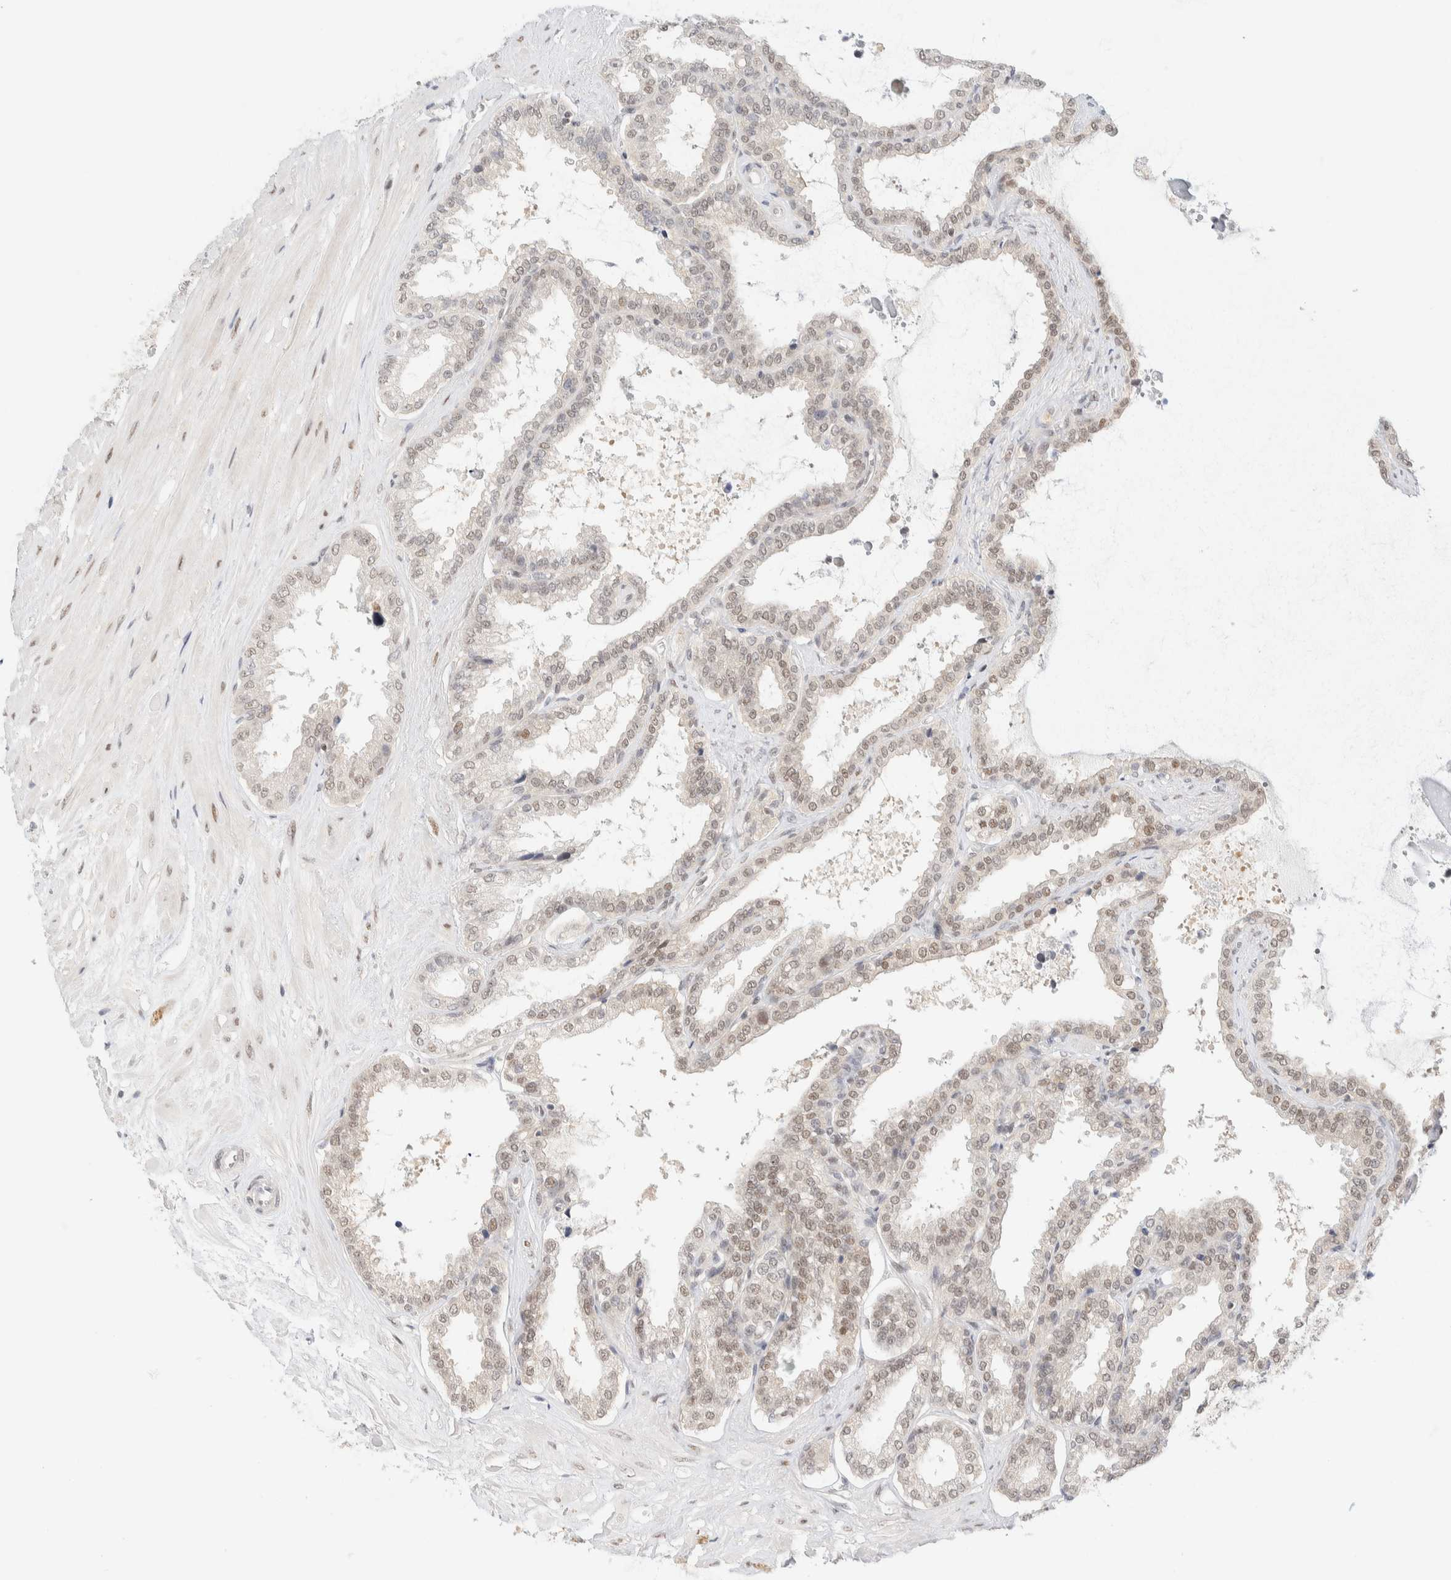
{"staining": {"intensity": "moderate", "quantity": "<25%", "location": "nuclear"}, "tissue": "seminal vesicle", "cell_type": "Glandular cells", "image_type": "normal", "snomed": [{"axis": "morphology", "description": "Normal tissue, NOS"}, {"axis": "topography", "description": "Seminal veicle"}], "caption": "Seminal vesicle stained with immunohistochemistry (IHC) reveals moderate nuclear expression in about <25% of glandular cells.", "gene": "PYGO2", "patient": {"sex": "male", "age": 46}}